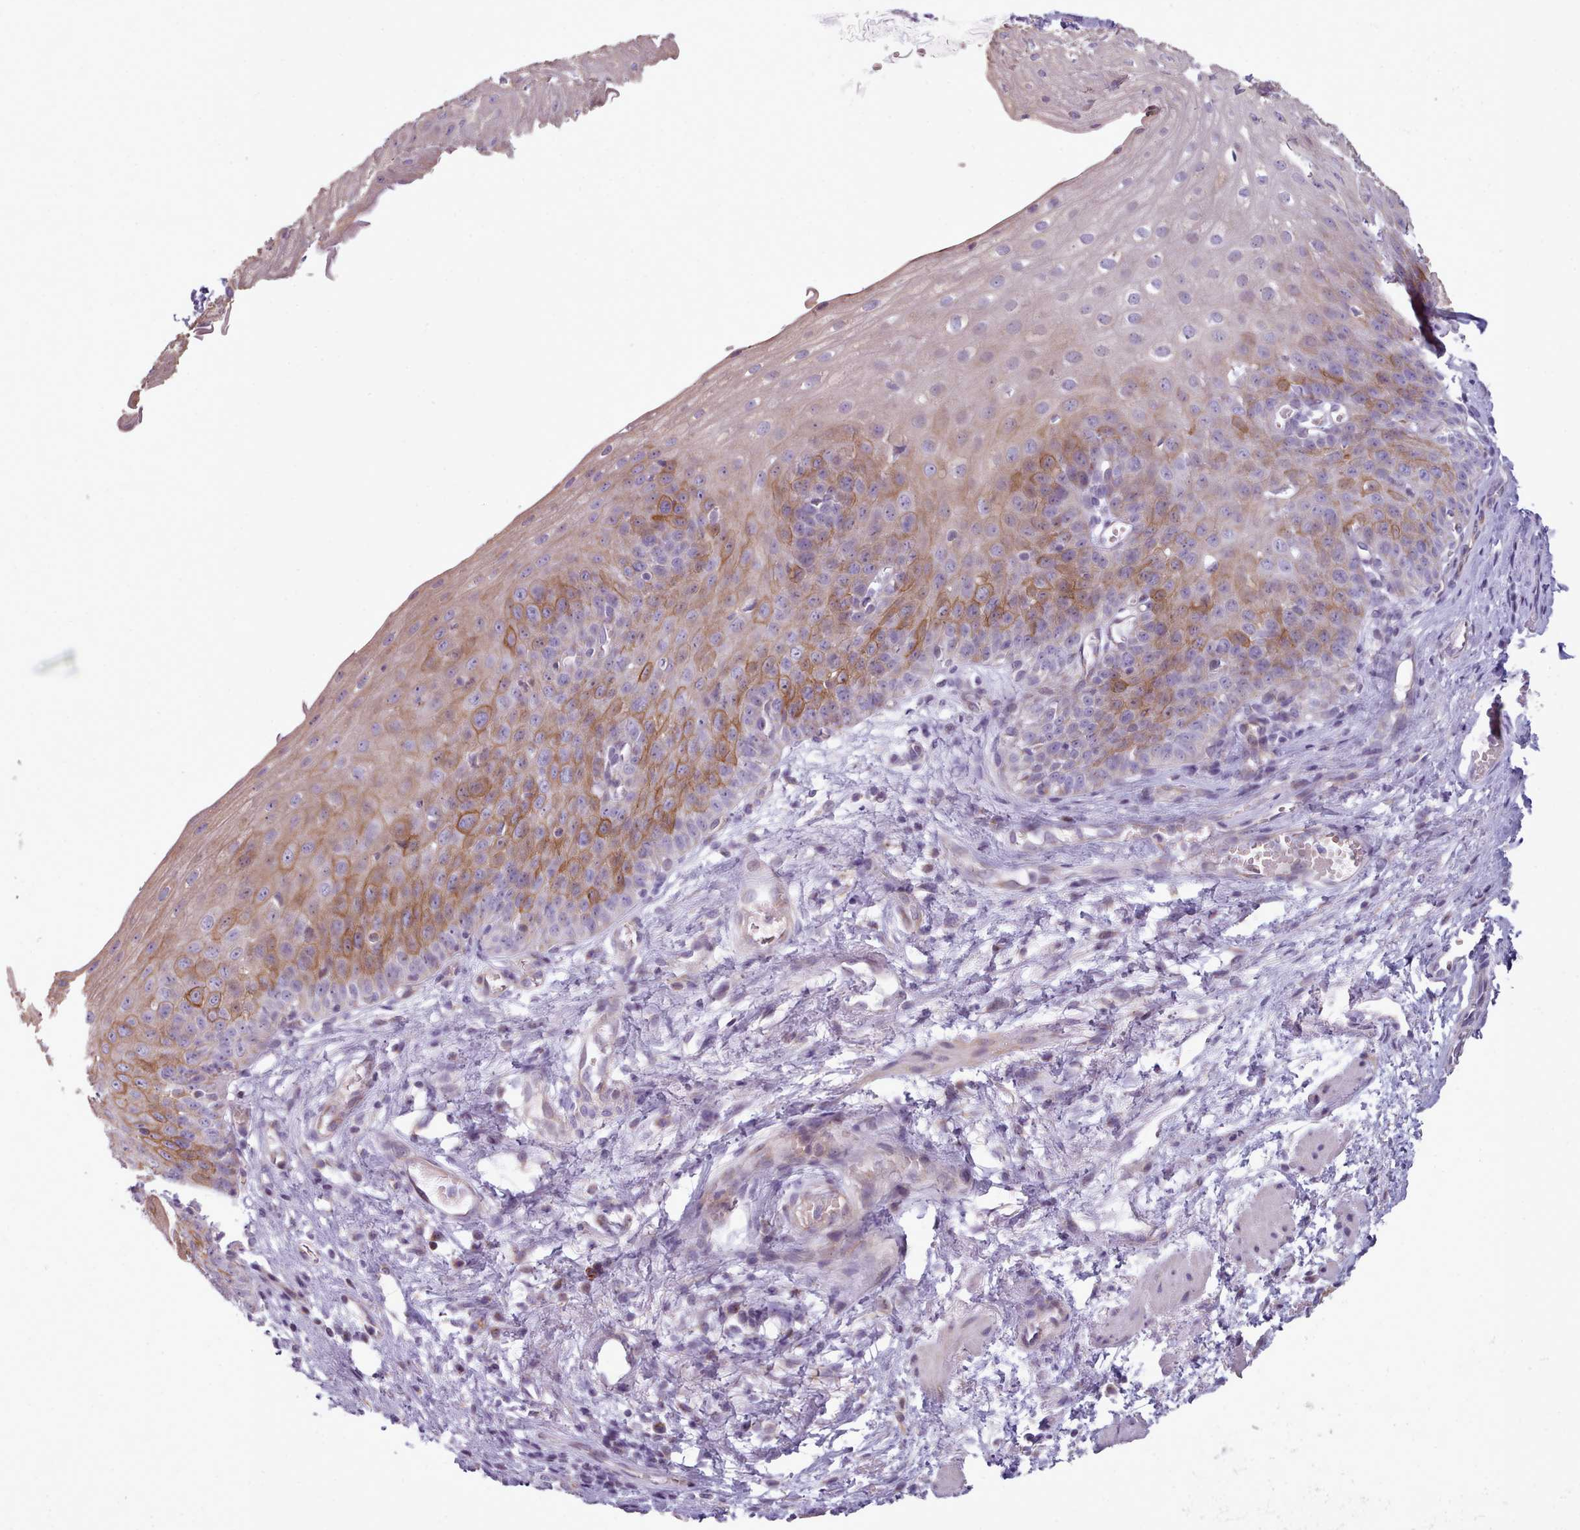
{"staining": {"intensity": "moderate", "quantity": "<25%", "location": "cytoplasmic/membranous,nuclear"}, "tissue": "esophagus", "cell_type": "Squamous epithelial cells", "image_type": "normal", "snomed": [{"axis": "morphology", "description": "Normal tissue, NOS"}, {"axis": "topography", "description": "Esophagus"}], "caption": "A high-resolution micrograph shows IHC staining of benign esophagus, which shows moderate cytoplasmic/membranous,nuclear staining in about <25% of squamous epithelial cells.", "gene": "SLC52A3", "patient": {"sex": "male", "age": 71}}